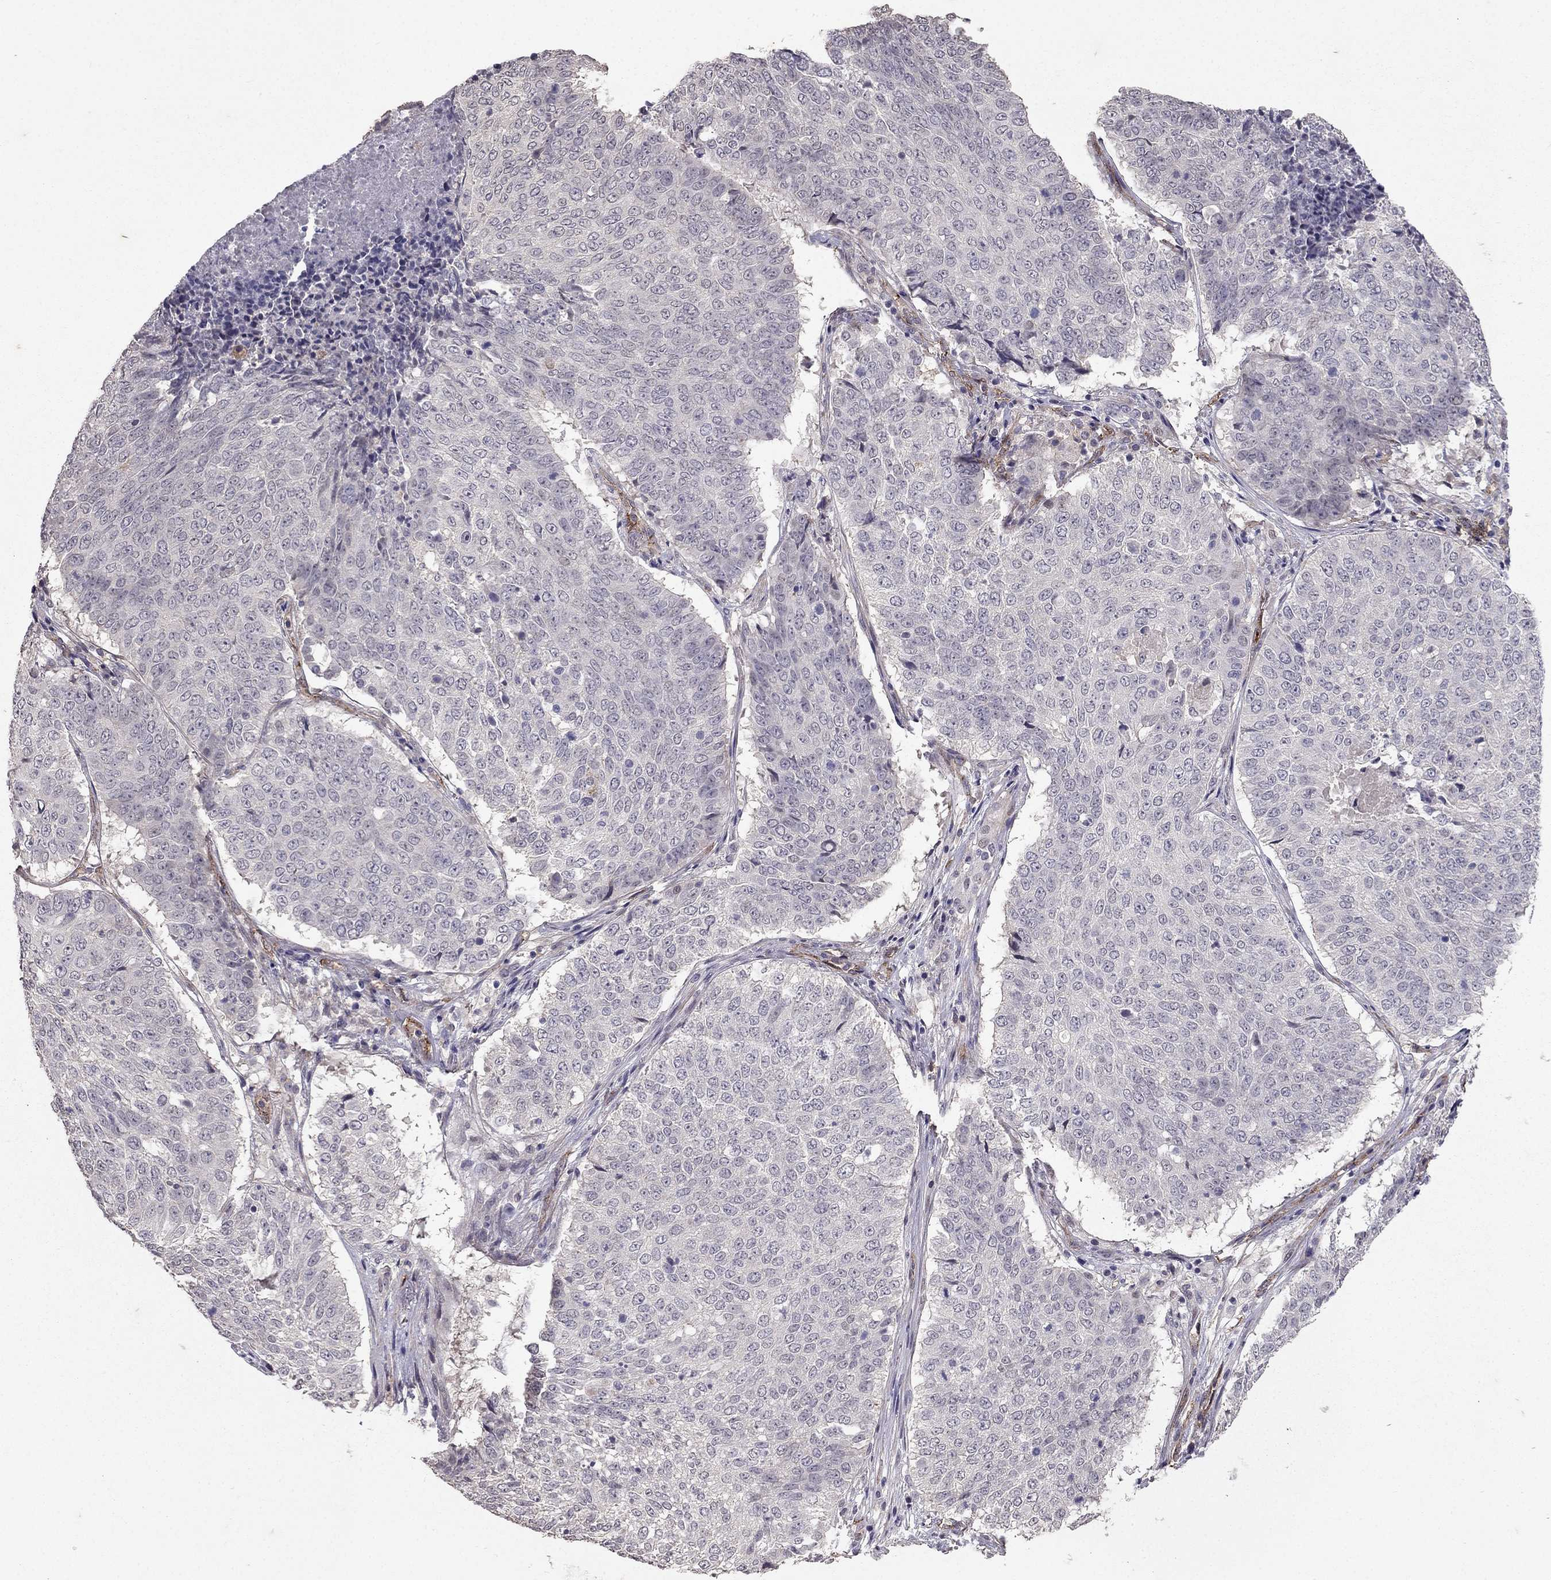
{"staining": {"intensity": "negative", "quantity": "none", "location": "none"}, "tissue": "lung cancer", "cell_type": "Tumor cells", "image_type": "cancer", "snomed": [{"axis": "morphology", "description": "Squamous cell carcinoma, NOS"}, {"axis": "topography", "description": "Lung"}], "caption": "Image shows no significant protein positivity in tumor cells of lung squamous cell carcinoma.", "gene": "RASIP1", "patient": {"sex": "male", "age": 64}}